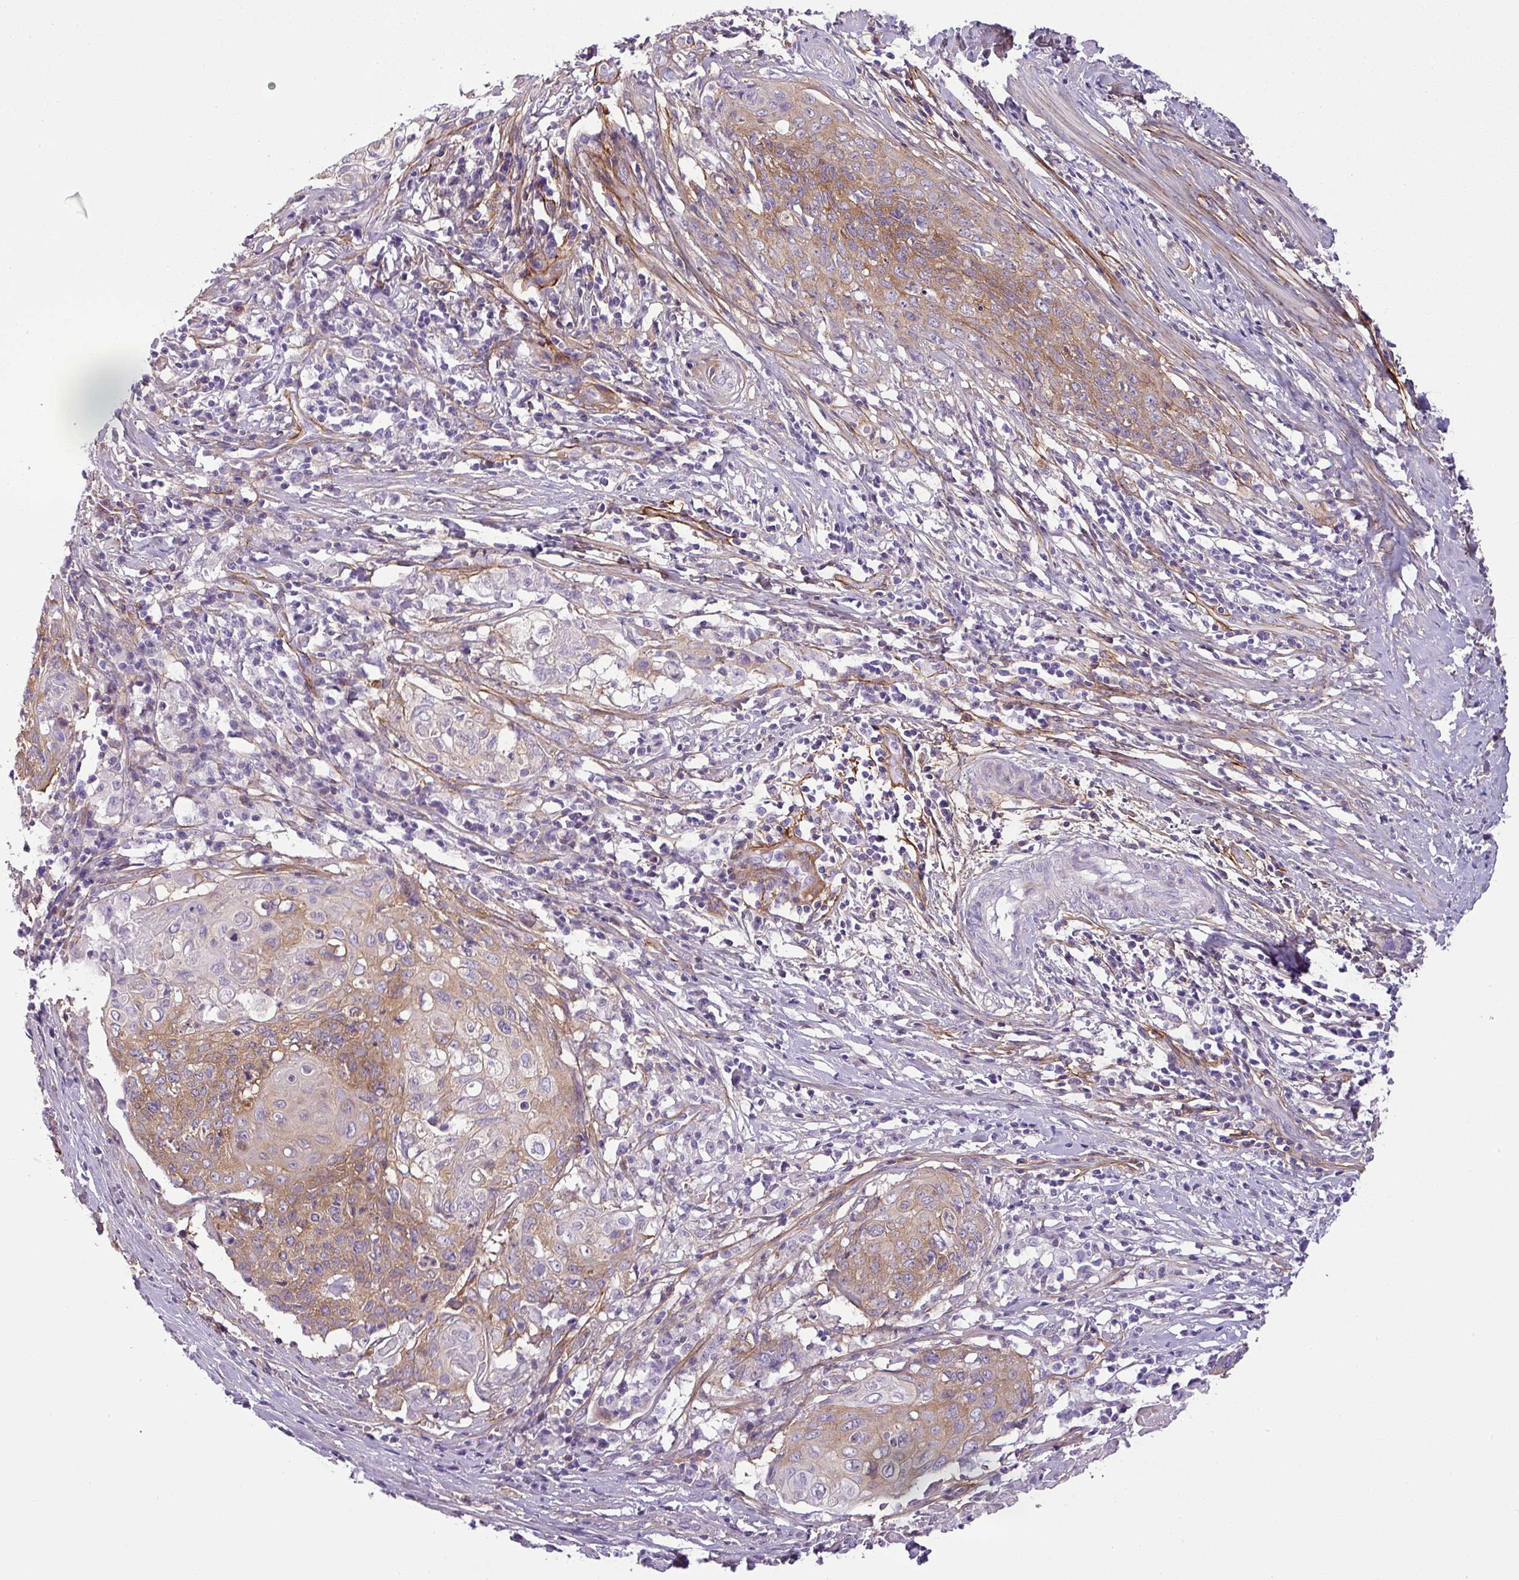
{"staining": {"intensity": "moderate", "quantity": "25%-75%", "location": "cytoplasmic/membranous"}, "tissue": "cervical cancer", "cell_type": "Tumor cells", "image_type": "cancer", "snomed": [{"axis": "morphology", "description": "Squamous cell carcinoma, NOS"}, {"axis": "topography", "description": "Cervix"}], "caption": "Human squamous cell carcinoma (cervical) stained with a protein marker reveals moderate staining in tumor cells.", "gene": "PARD6G", "patient": {"sex": "female", "age": 39}}